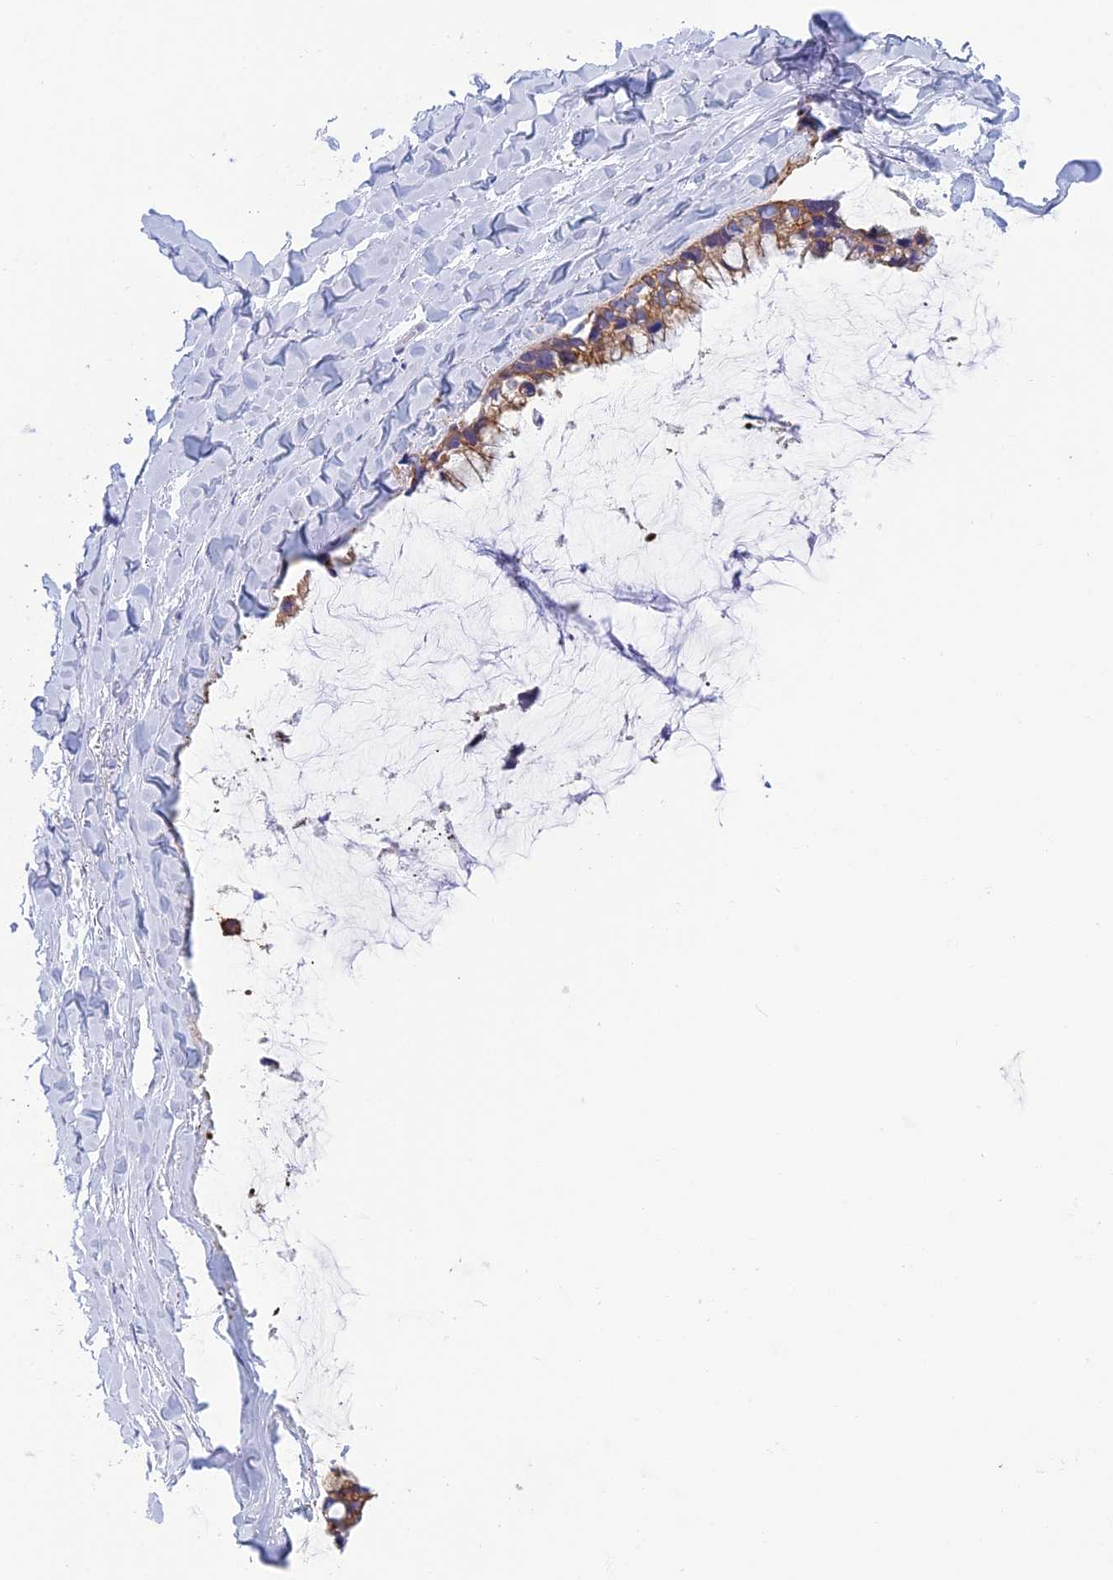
{"staining": {"intensity": "moderate", "quantity": ">75%", "location": "cytoplasmic/membranous"}, "tissue": "ovarian cancer", "cell_type": "Tumor cells", "image_type": "cancer", "snomed": [{"axis": "morphology", "description": "Cystadenocarcinoma, mucinous, NOS"}, {"axis": "topography", "description": "Ovary"}], "caption": "Ovarian mucinous cystadenocarcinoma stained with a protein marker exhibits moderate staining in tumor cells.", "gene": "RBM41", "patient": {"sex": "female", "age": 39}}